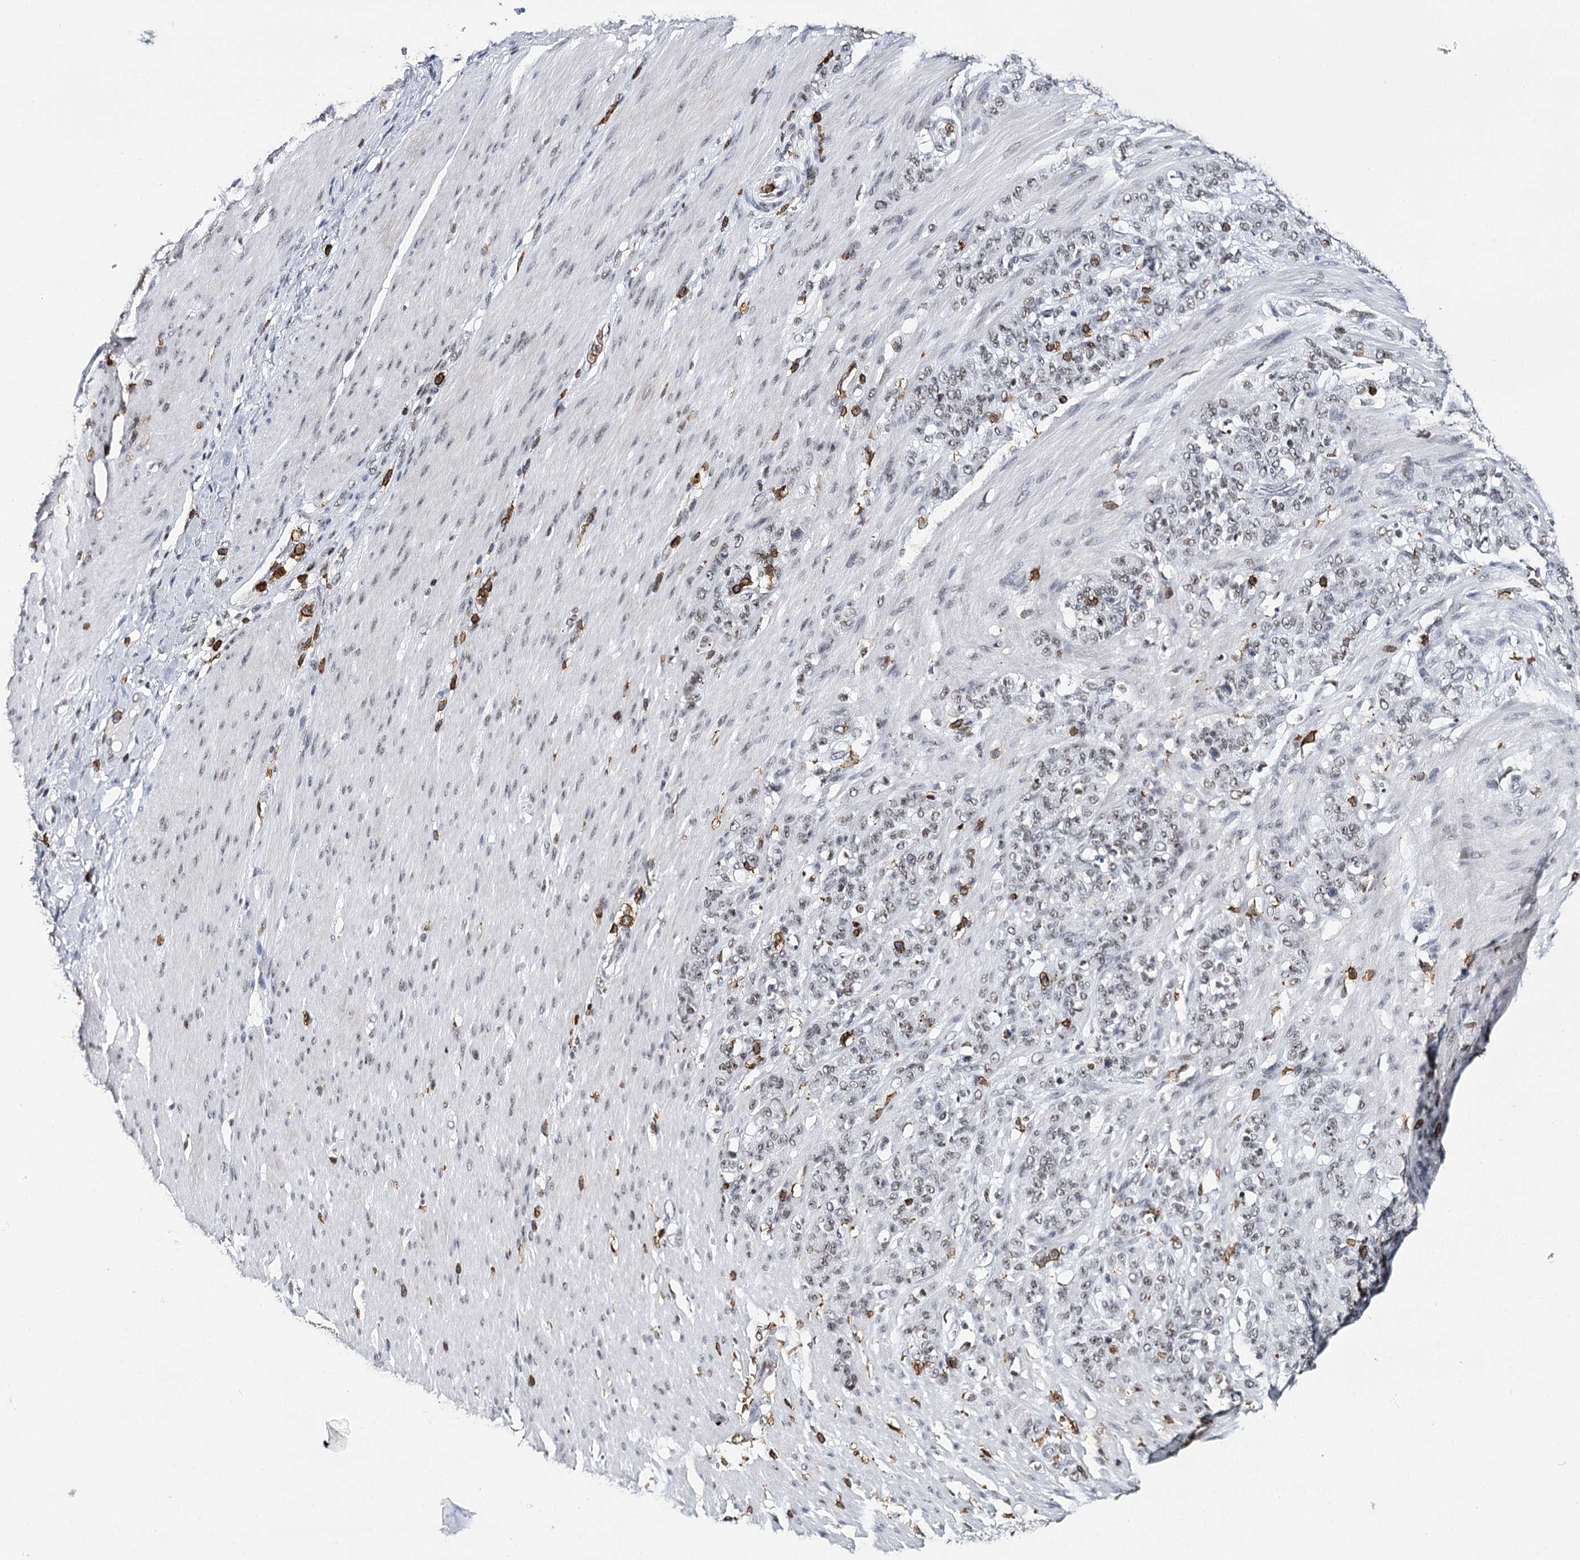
{"staining": {"intensity": "weak", "quantity": "<25%", "location": "nuclear"}, "tissue": "stomach cancer", "cell_type": "Tumor cells", "image_type": "cancer", "snomed": [{"axis": "morphology", "description": "Adenocarcinoma, NOS"}, {"axis": "topography", "description": "Stomach"}], "caption": "The micrograph exhibits no staining of tumor cells in stomach cancer (adenocarcinoma).", "gene": "BARD1", "patient": {"sex": "female", "age": 79}}